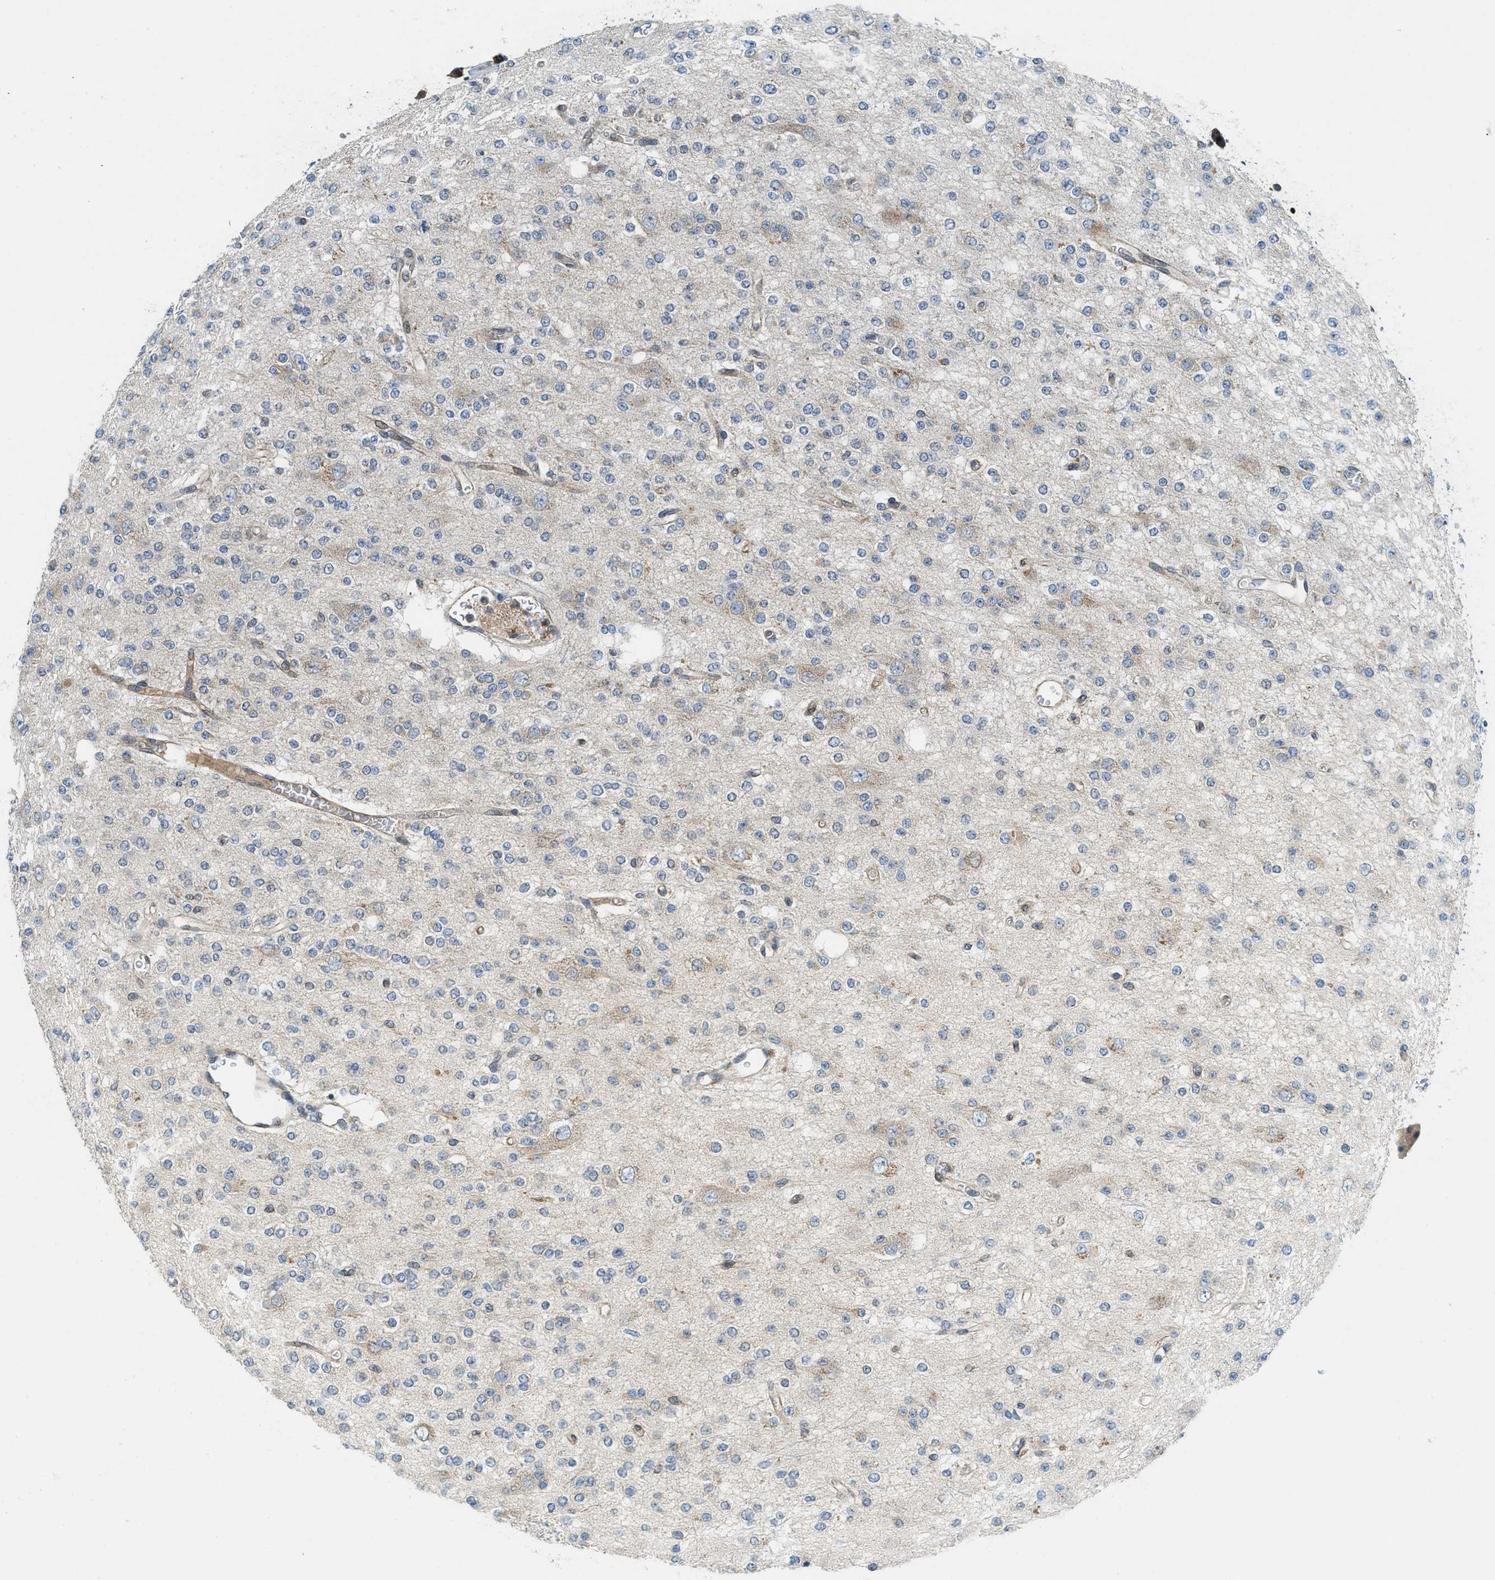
{"staining": {"intensity": "negative", "quantity": "none", "location": "none"}, "tissue": "glioma", "cell_type": "Tumor cells", "image_type": "cancer", "snomed": [{"axis": "morphology", "description": "Glioma, malignant, Low grade"}, {"axis": "topography", "description": "Brain"}], "caption": "Glioma was stained to show a protein in brown. There is no significant expression in tumor cells.", "gene": "BCAP31", "patient": {"sex": "male", "age": 38}}